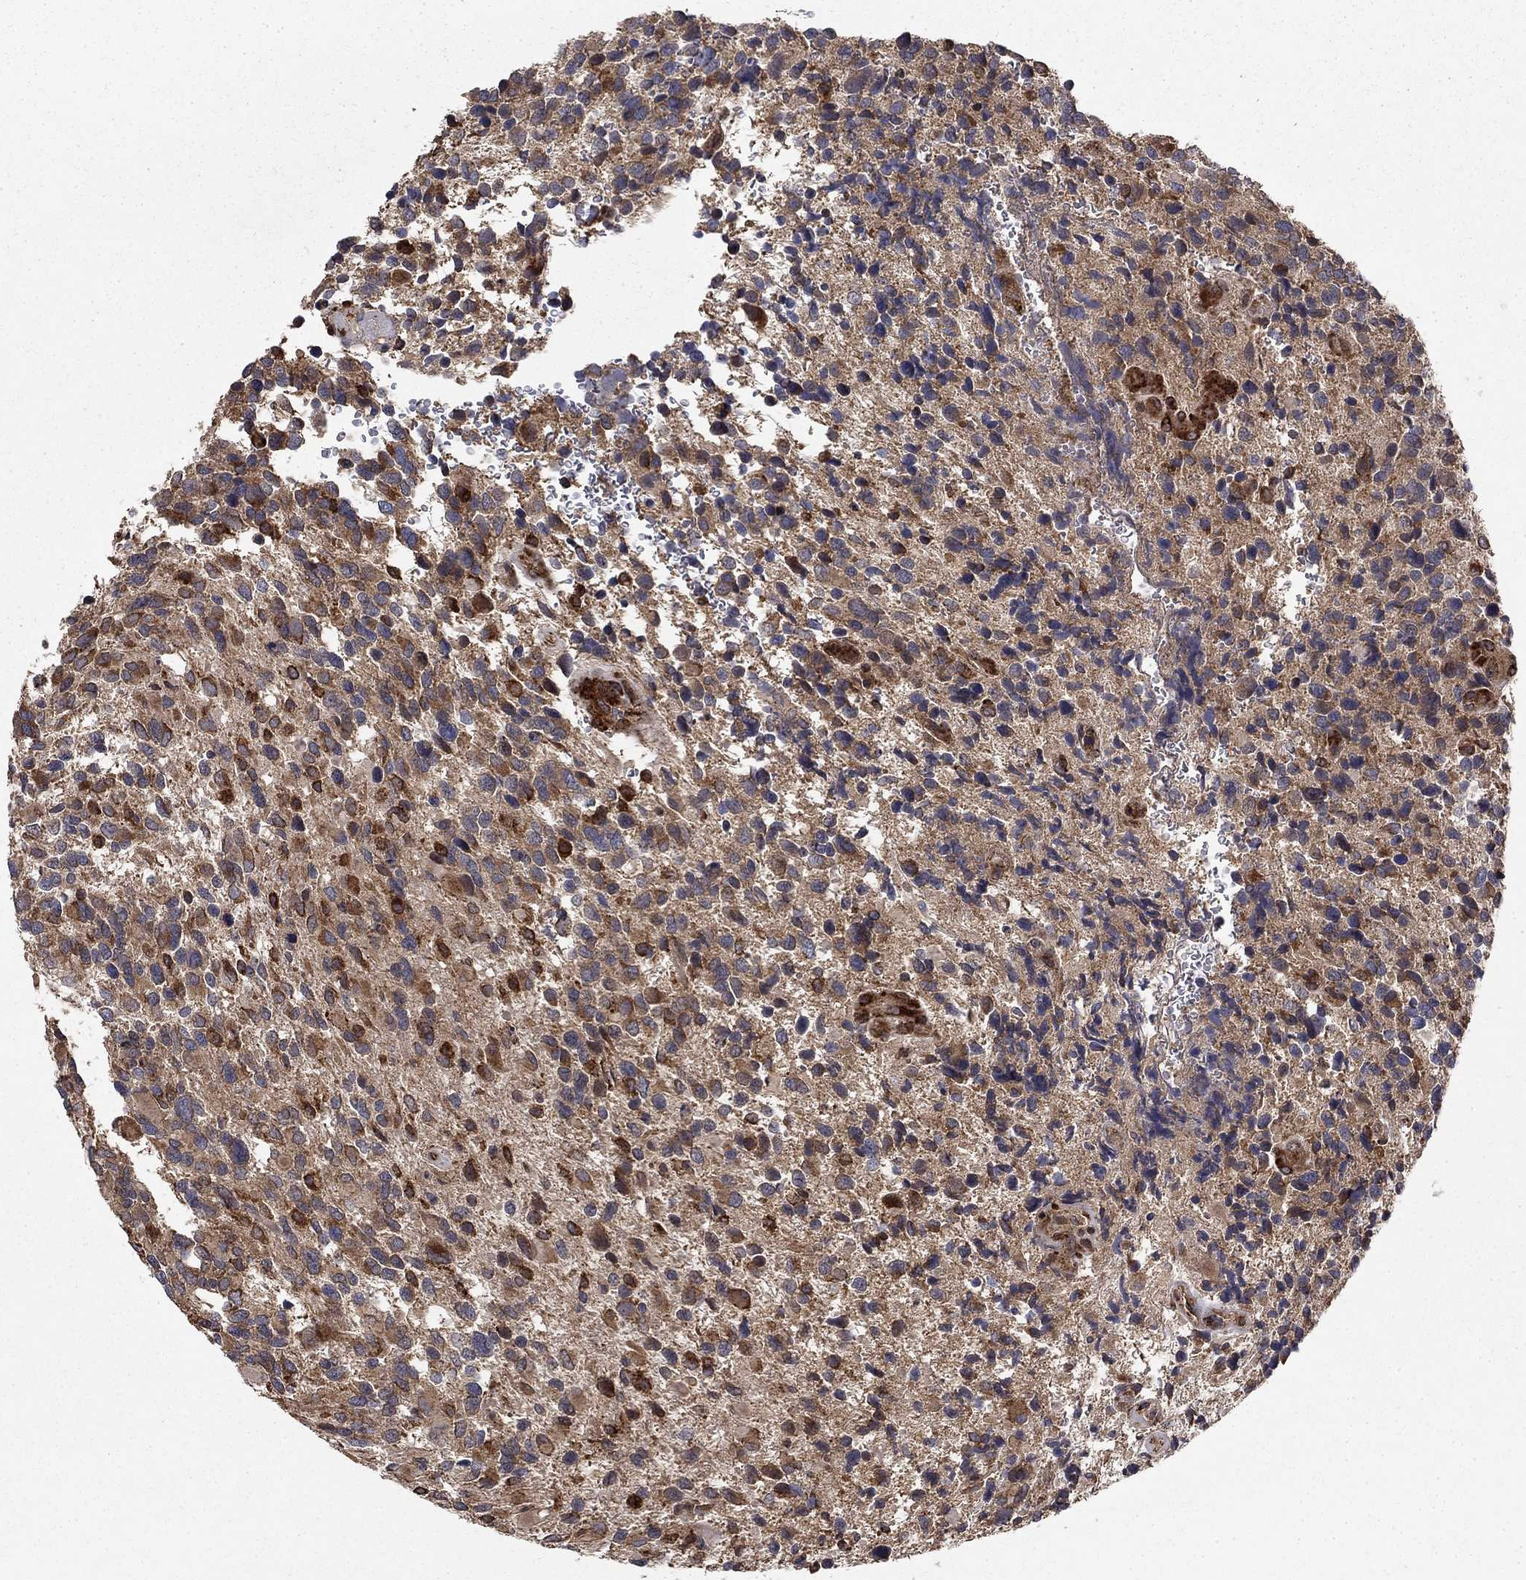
{"staining": {"intensity": "strong", "quantity": "<25%", "location": "cytoplasmic/membranous"}, "tissue": "glioma", "cell_type": "Tumor cells", "image_type": "cancer", "snomed": [{"axis": "morphology", "description": "Glioma, malignant, Low grade"}, {"axis": "topography", "description": "Brain"}], "caption": "Human malignant low-grade glioma stained with a protein marker displays strong staining in tumor cells.", "gene": "BABAM2", "patient": {"sex": "female", "age": 32}}